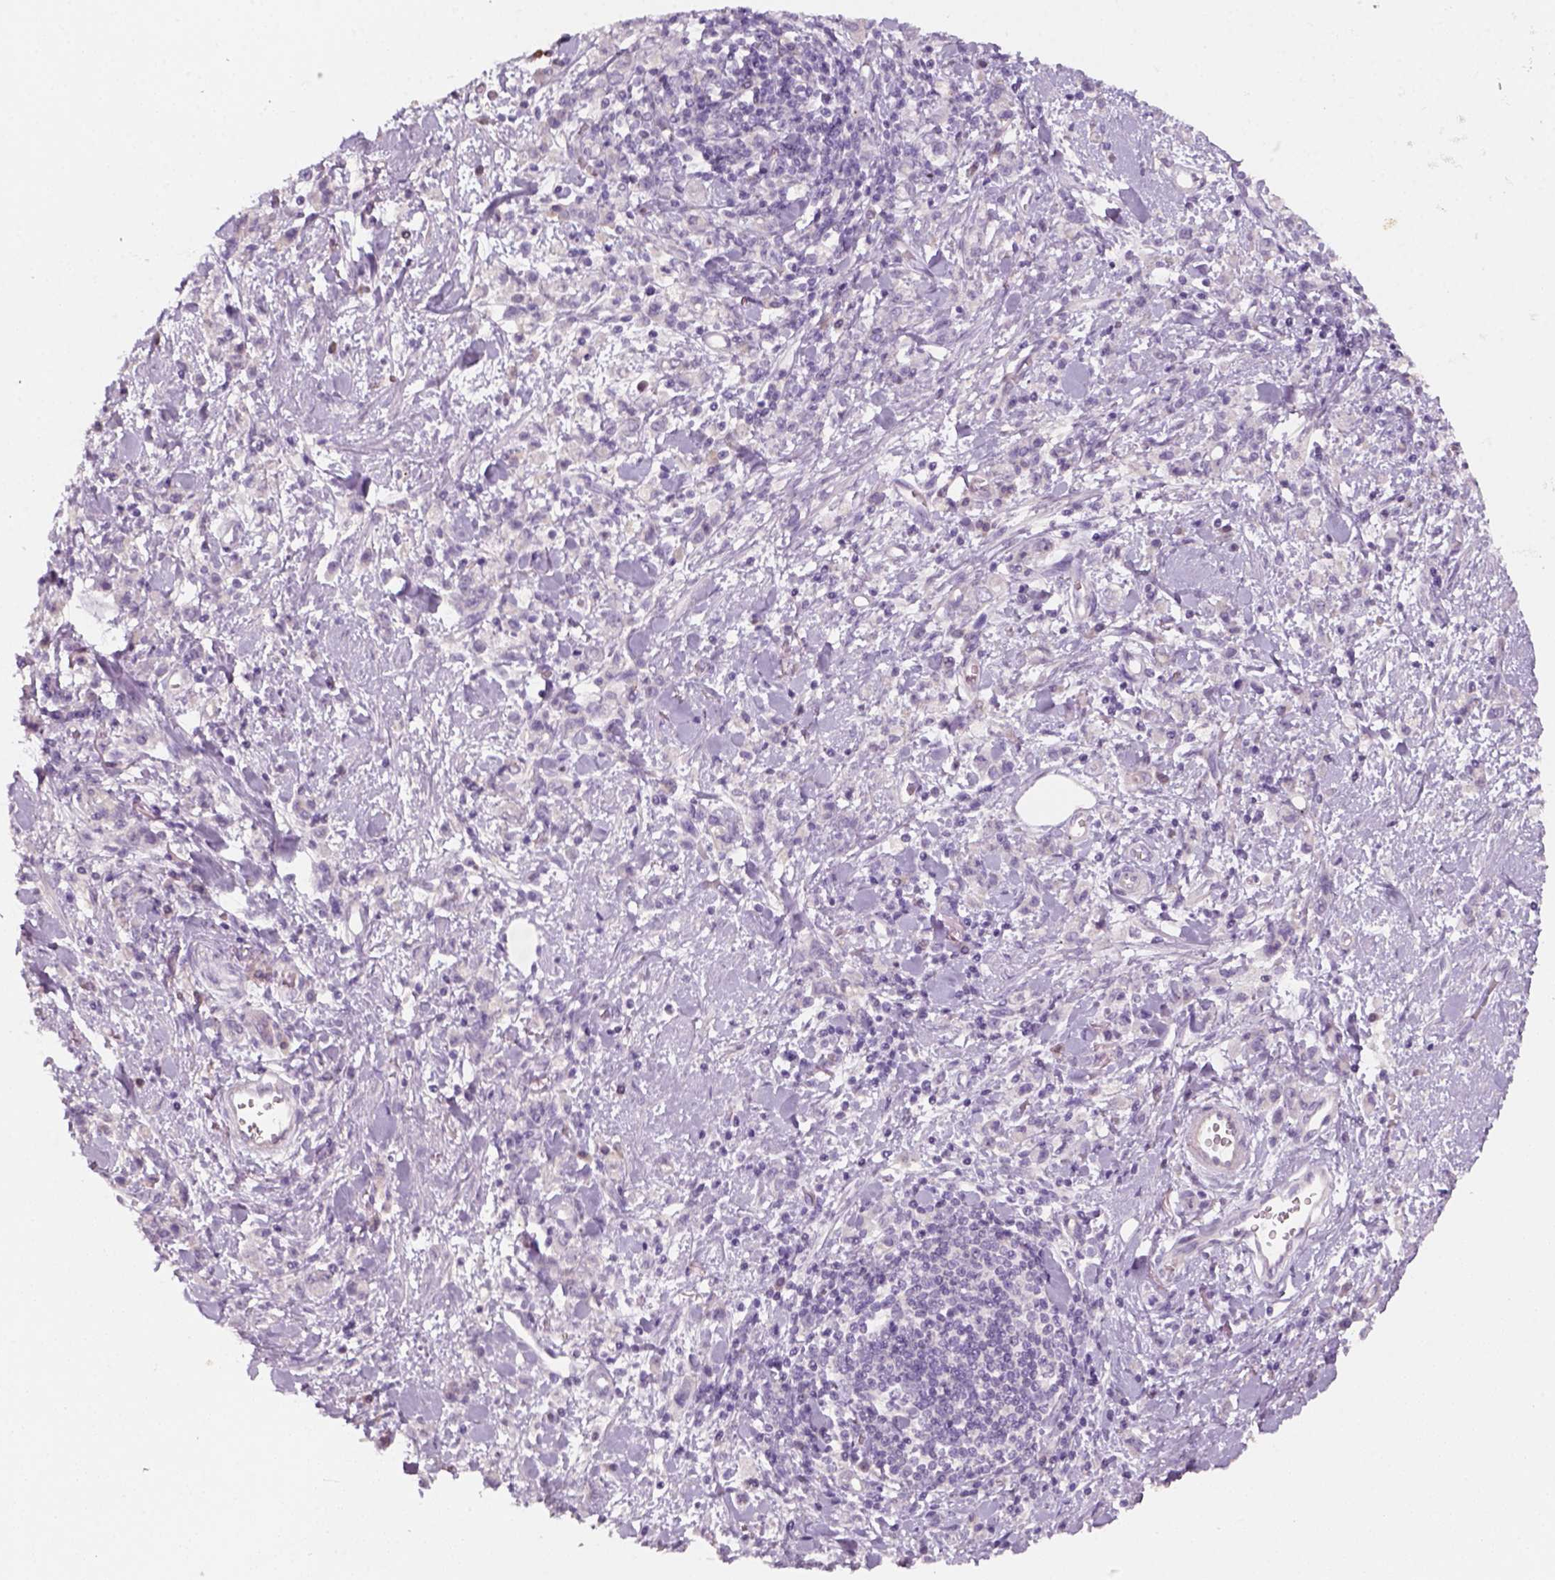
{"staining": {"intensity": "negative", "quantity": "none", "location": "none"}, "tissue": "stomach cancer", "cell_type": "Tumor cells", "image_type": "cancer", "snomed": [{"axis": "morphology", "description": "Adenocarcinoma, NOS"}, {"axis": "topography", "description": "Stomach"}], "caption": "The micrograph demonstrates no staining of tumor cells in adenocarcinoma (stomach).", "gene": "KRT25", "patient": {"sex": "male", "age": 77}}